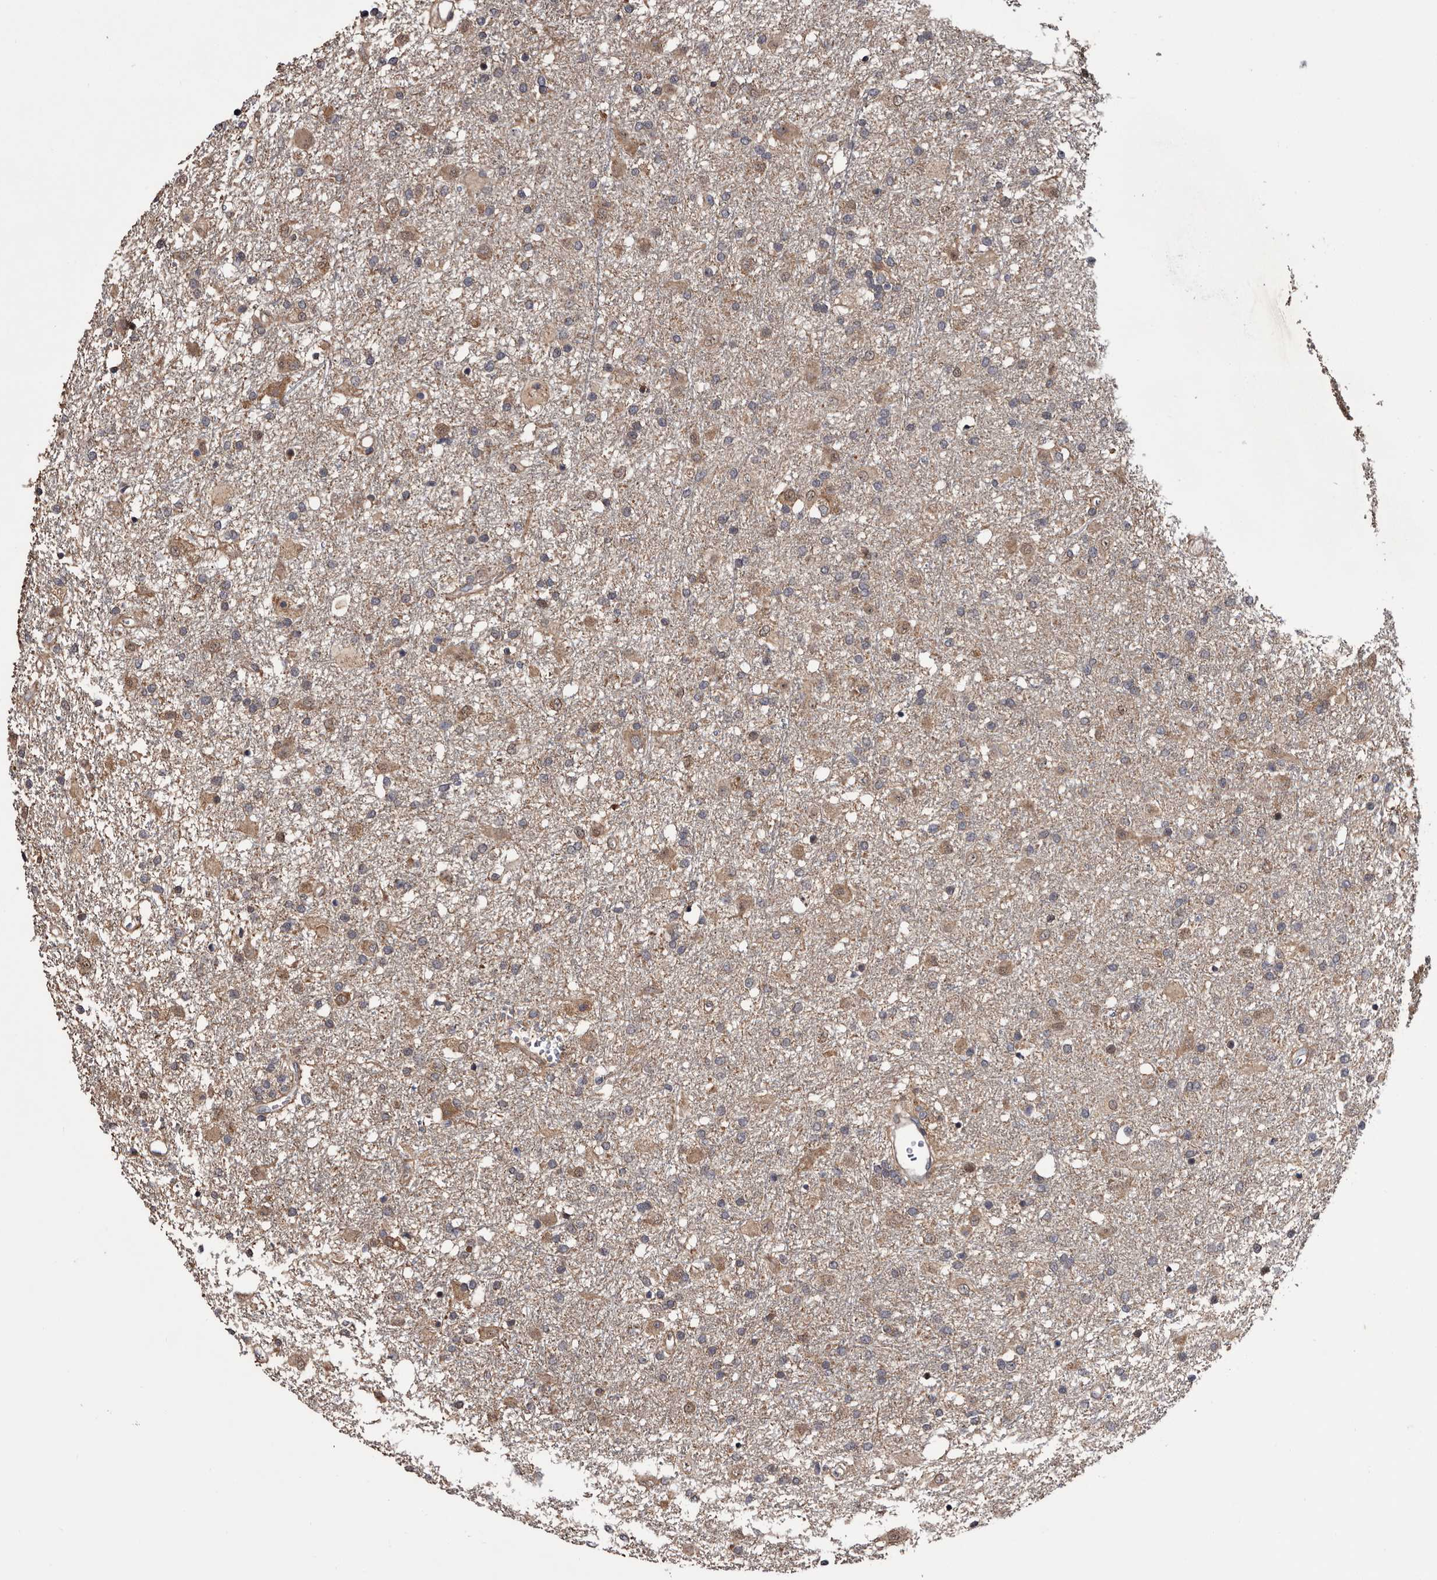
{"staining": {"intensity": "moderate", "quantity": "25%-75%", "location": "cytoplasmic/membranous"}, "tissue": "glioma", "cell_type": "Tumor cells", "image_type": "cancer", "snomed": [{"axis": "morphology", "description": "Glioma, malignant, Low grade"}, {"axis": "topography", "description": "Brain"}], "caption": "Glioma was stained to show a protein in brown. There is medium levels of moderate cytoplasmic/membranous expression in approximately 25%-75% of tumor cells. (DAB (3,3'-diaminobenzidine) IHC, brown staining for protein, blue staining for nuclei).", "gene": "TTI2", "patient": {"sex": "male", "age": 65}}